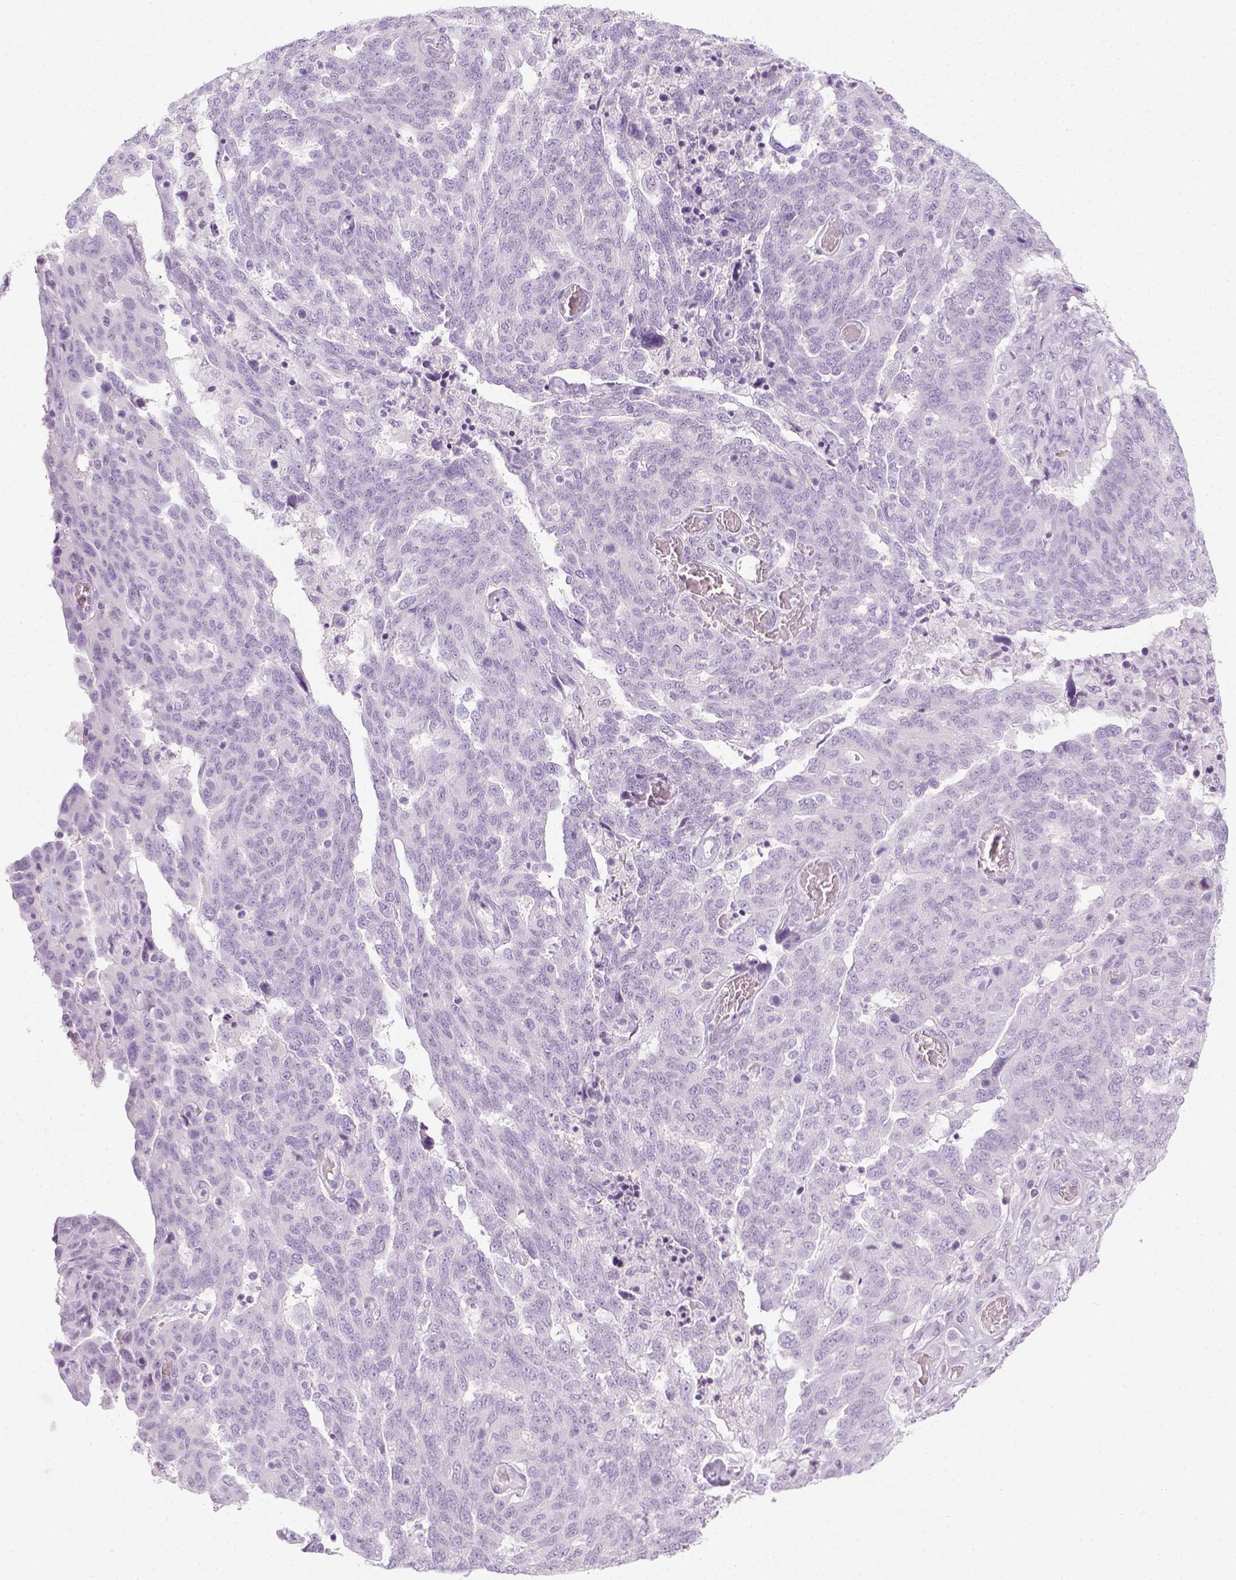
{"staining": {"intensity": "negative", "quantity": "none", "location": "none"}, "tissue": "ovarian cancer", "cell_type": "Tumor cells", "image_type": "cancer", "snomed": [{"axis": "morphology", "description": "Cystadenocarcinoma, serous, NOS"}, {"axis": "topography", "description": "Ovary"}], "caption": "High magnification brightfield microscopy of ovarian serous cystadenocarcinoma stained with DAB (3,3'-diaminobenzidine) (brown) and counterstained with hematoxylin (blue): tumor cells show no significant staining. (DAB (3,3'-diaminobenzidine) immunohistochemistry (IHC) with hematoxylin counter stain).", "gene": "LGSN", "patient": {"sex": "female", "age": 67}}